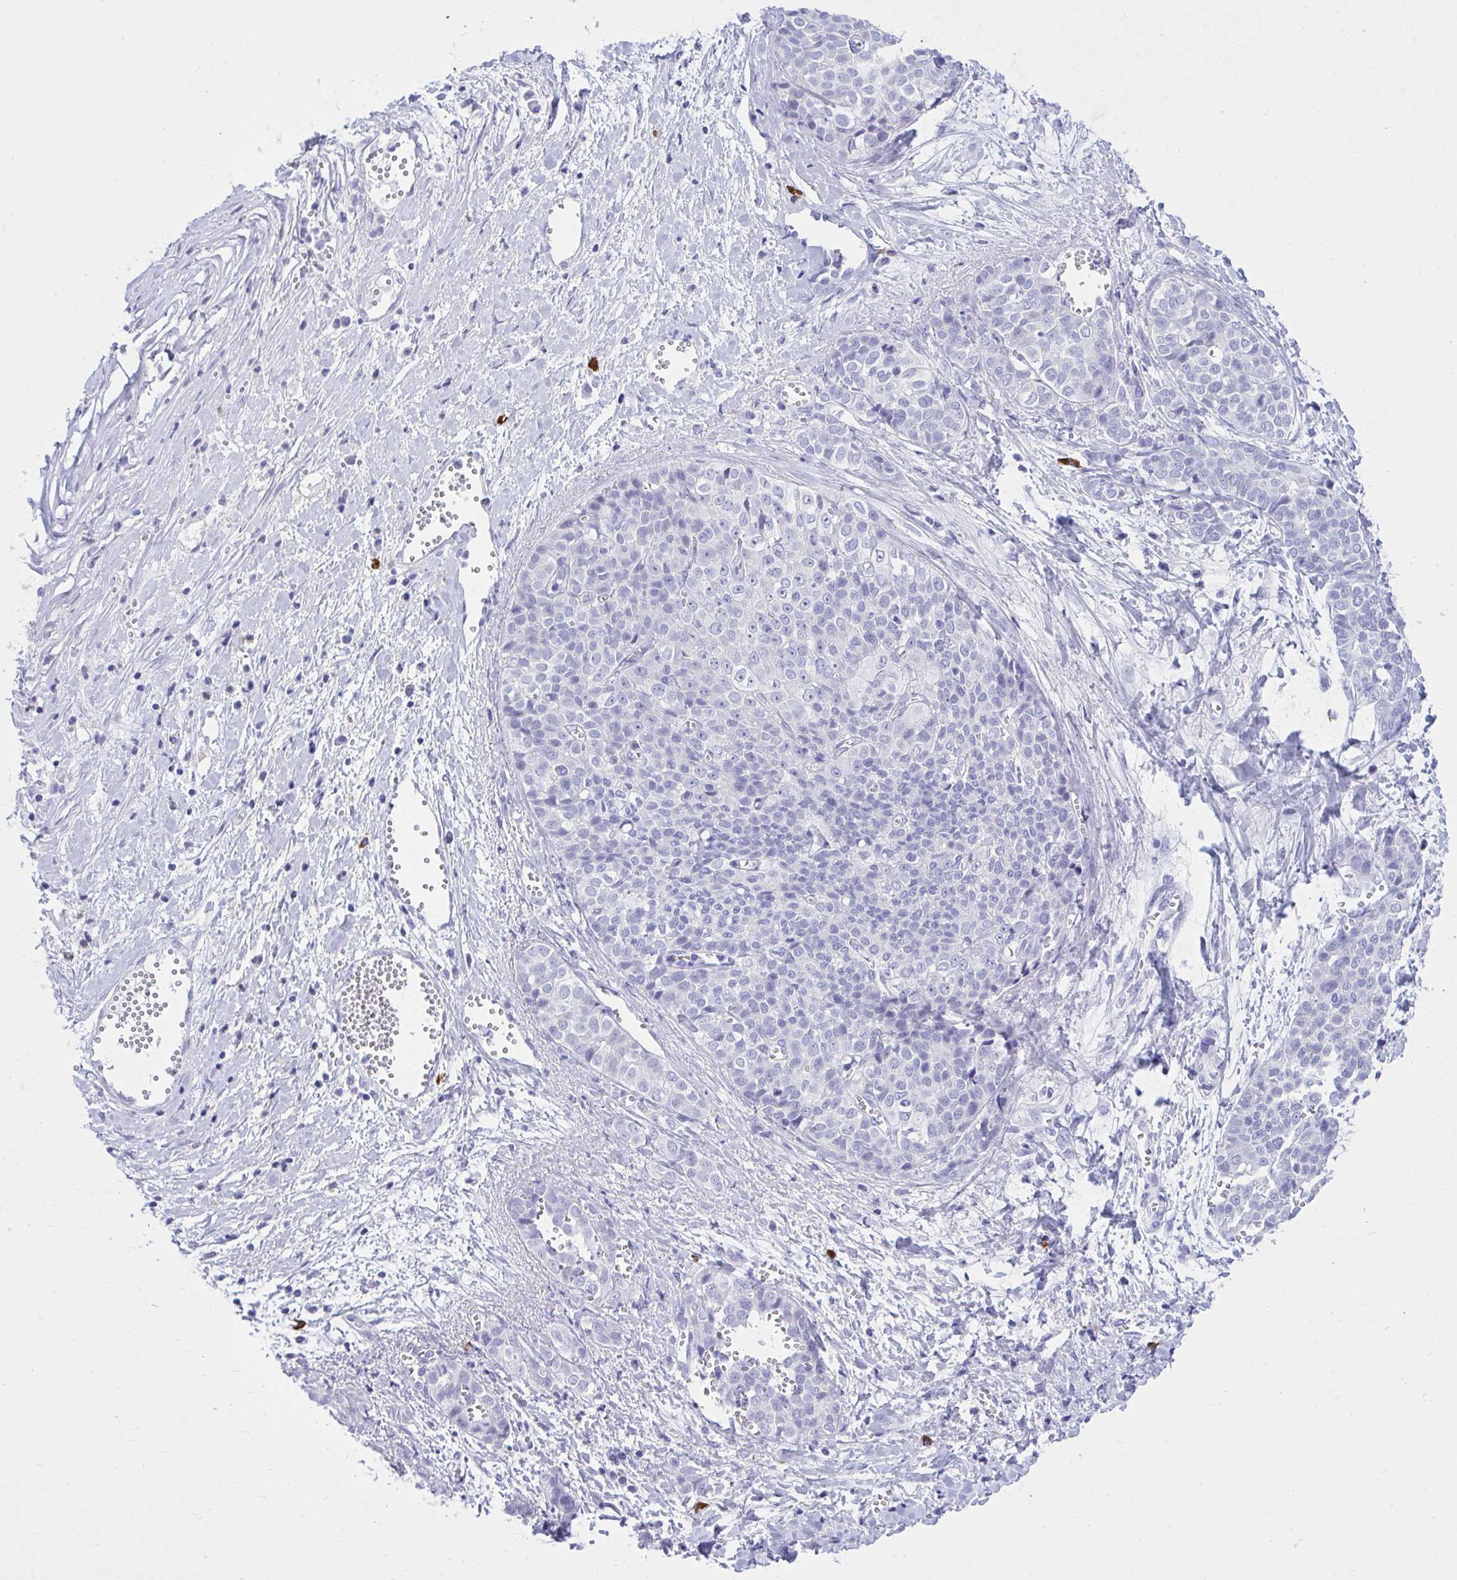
{"staining": {"intensity": "negative", "quantity": "none", "location": "none"}, "tissue": "liver cancer", "cell_type": "Tumor cells", "image_type": "cancer", "snomed": [{"axis": "morphology", "description": "Cholangiocarcinoma"}, {"axis": "topography", "description": "Liver"}], "caption": "There is no significant staining in tumor cells of liver cholangiocarcinoma. (Brightfield microscopy of DAB immunohistochemistry at high magnification).", "gene": "PSD", "patient": {"sex": "female", "age": 77}}